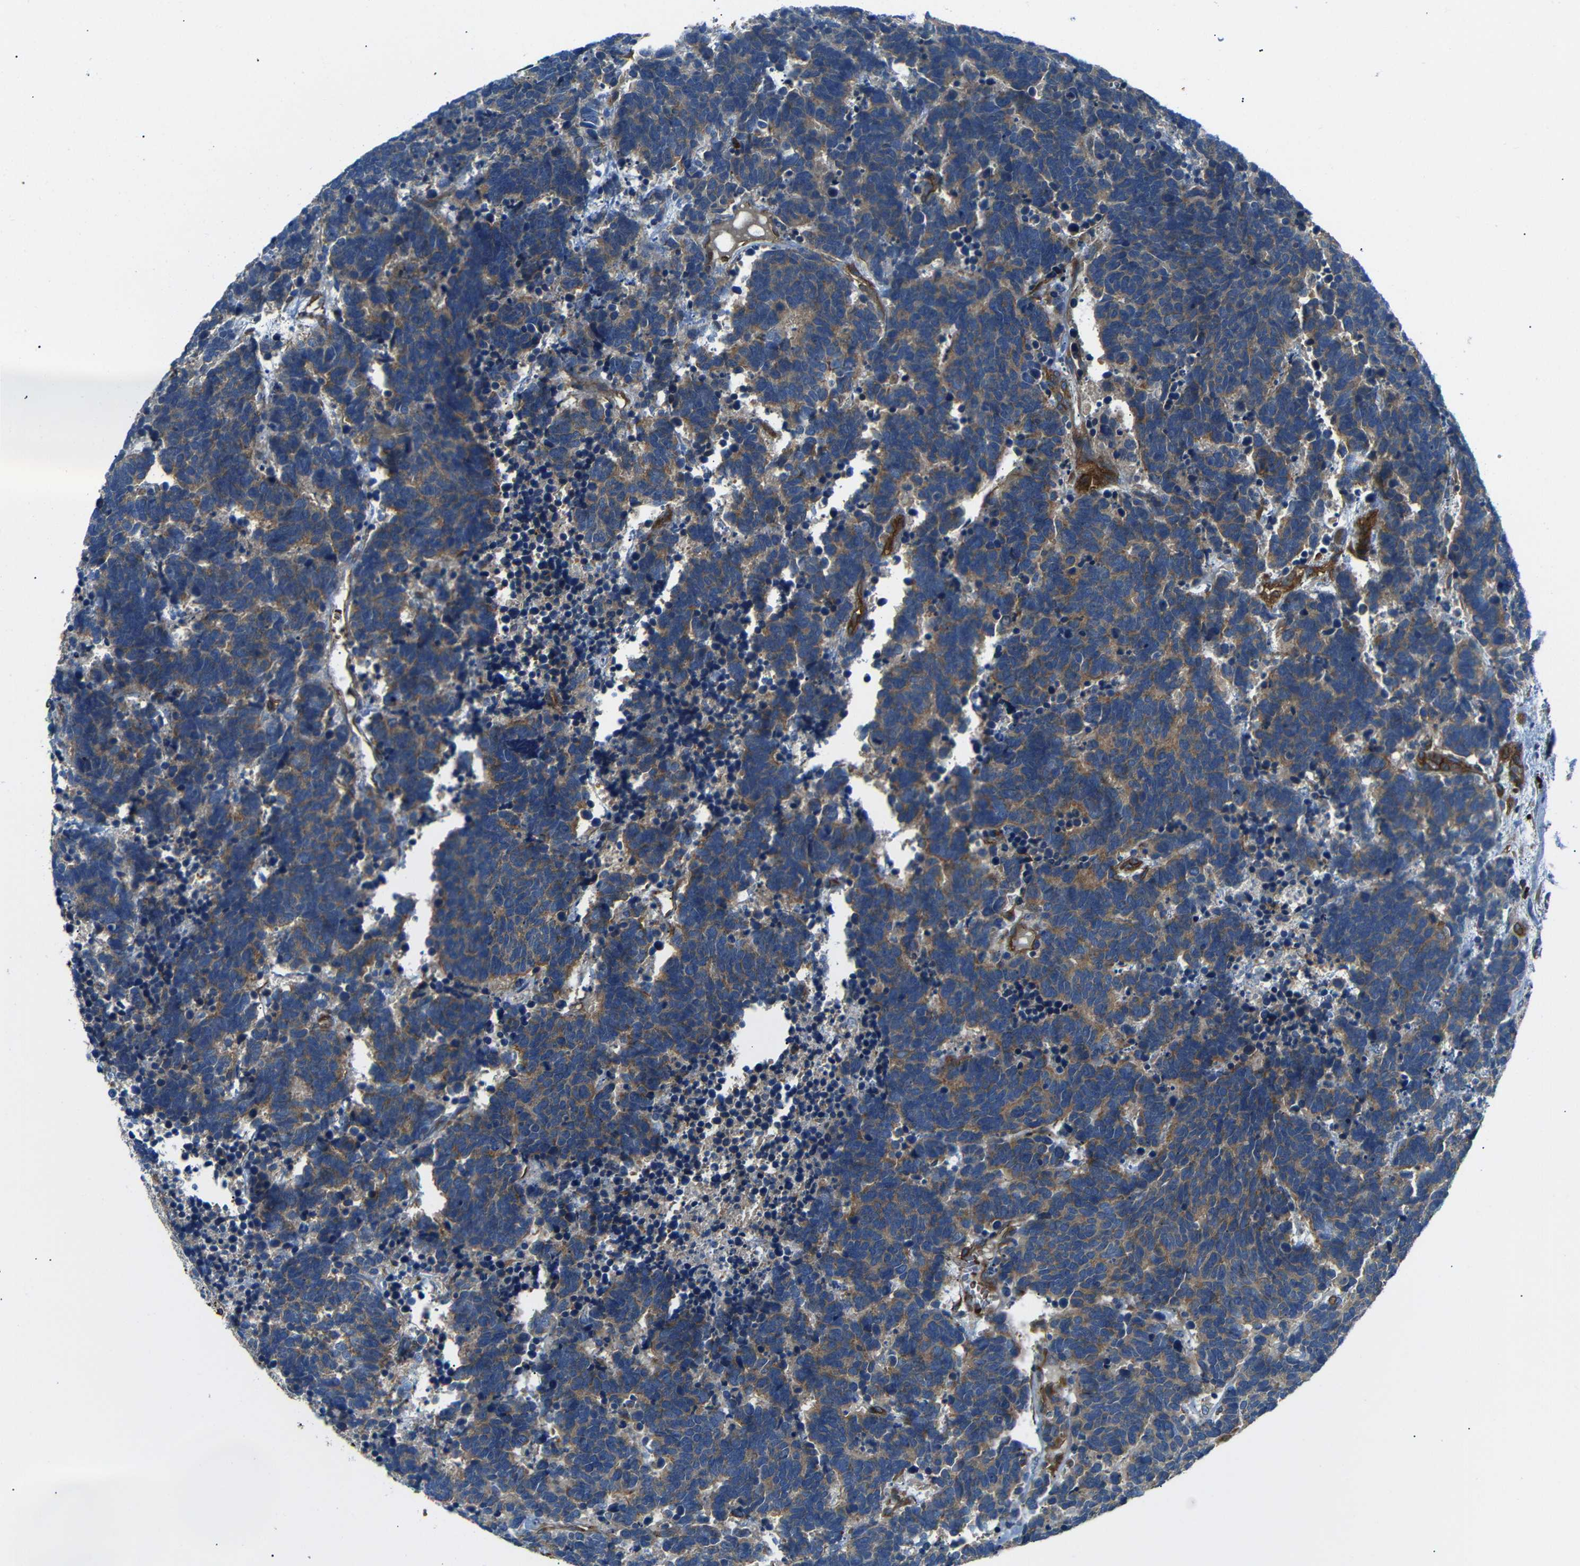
{"staining": {"intensity": "moderate", "quantity": ">75%", "location": "cytoplasmic/membranous"}, "tissue": "carcinoid", "cell_type": "Tumor cells", "image_type": "cancer", "snomed": [{"axis": "morphology", "description": "Carcinoma, NOS"}, {"axis": "morphology", "description": "Carcinoid, malignant, NOS"}, {"axis": "topography", "description": "Urinary bladder"}], "caption": "Protein expression analysis of carcinoid reveals moderate cytoplasmic/membranous expression in approximately >75% of tumor cells.", "gene": "MYO1B", "patient": {"sex": "male", "age": 57}}